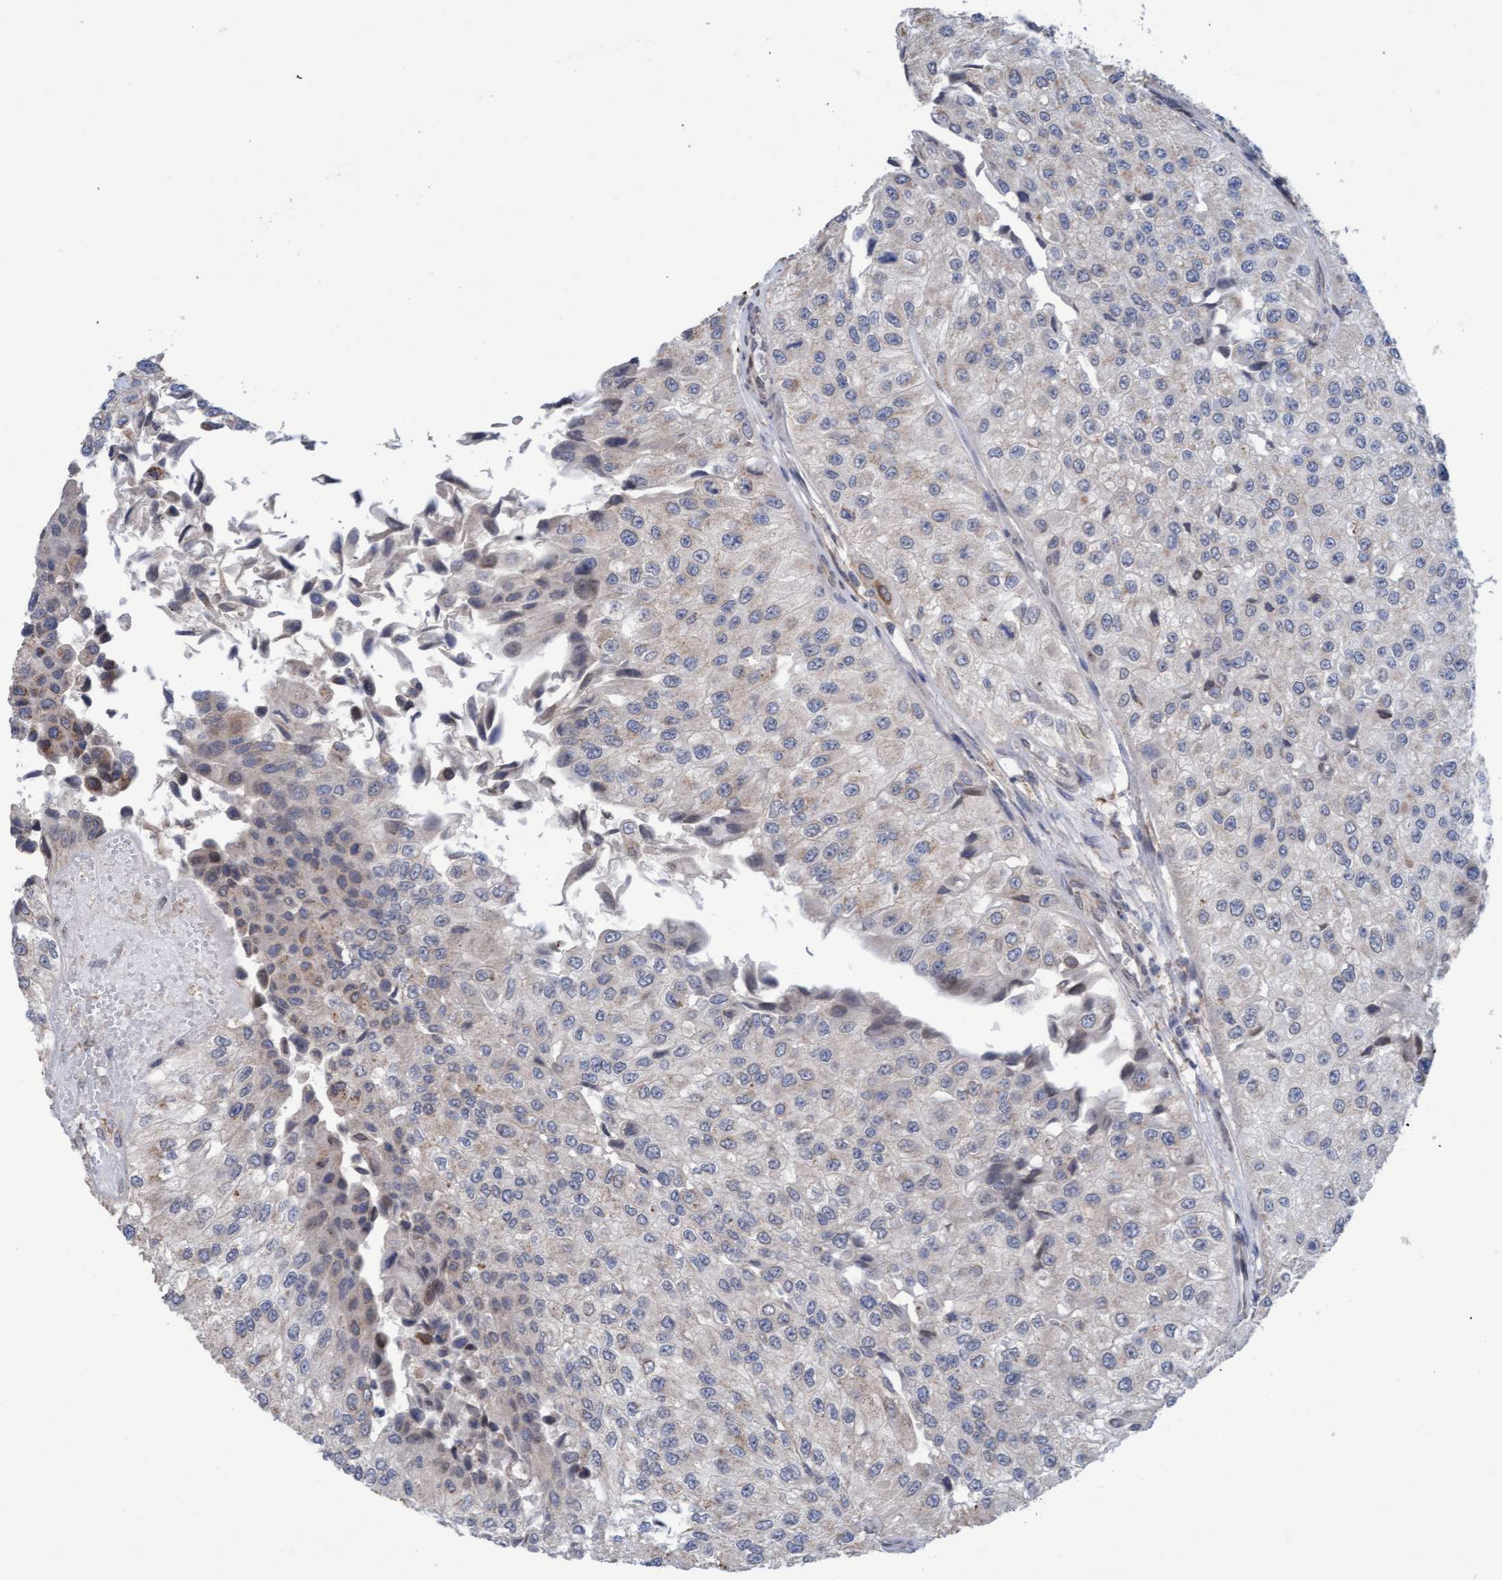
{"staining": {"intensity": "negative", "quantity": "none", "location": "none"}, "tissue": "urothelial cancer", "cell_type": "Tumor cells", "image_type": "cancer", "snomed": [{"axis": "morphology", "description": "Urothelial carcinoma, High grade"}, {"axis": "topography", "description": "Kidney"}, {"axis": "topography", "description": "Urinary bladder"}], "caption": "This is a photomicrograph of immunohistochemistry (IHC) staining of urothelial carcinoma (high-grade), which shows no positivity in tumor cells.", "gene": "MGLL", "patient": {"sex": "male", "age": 77}}